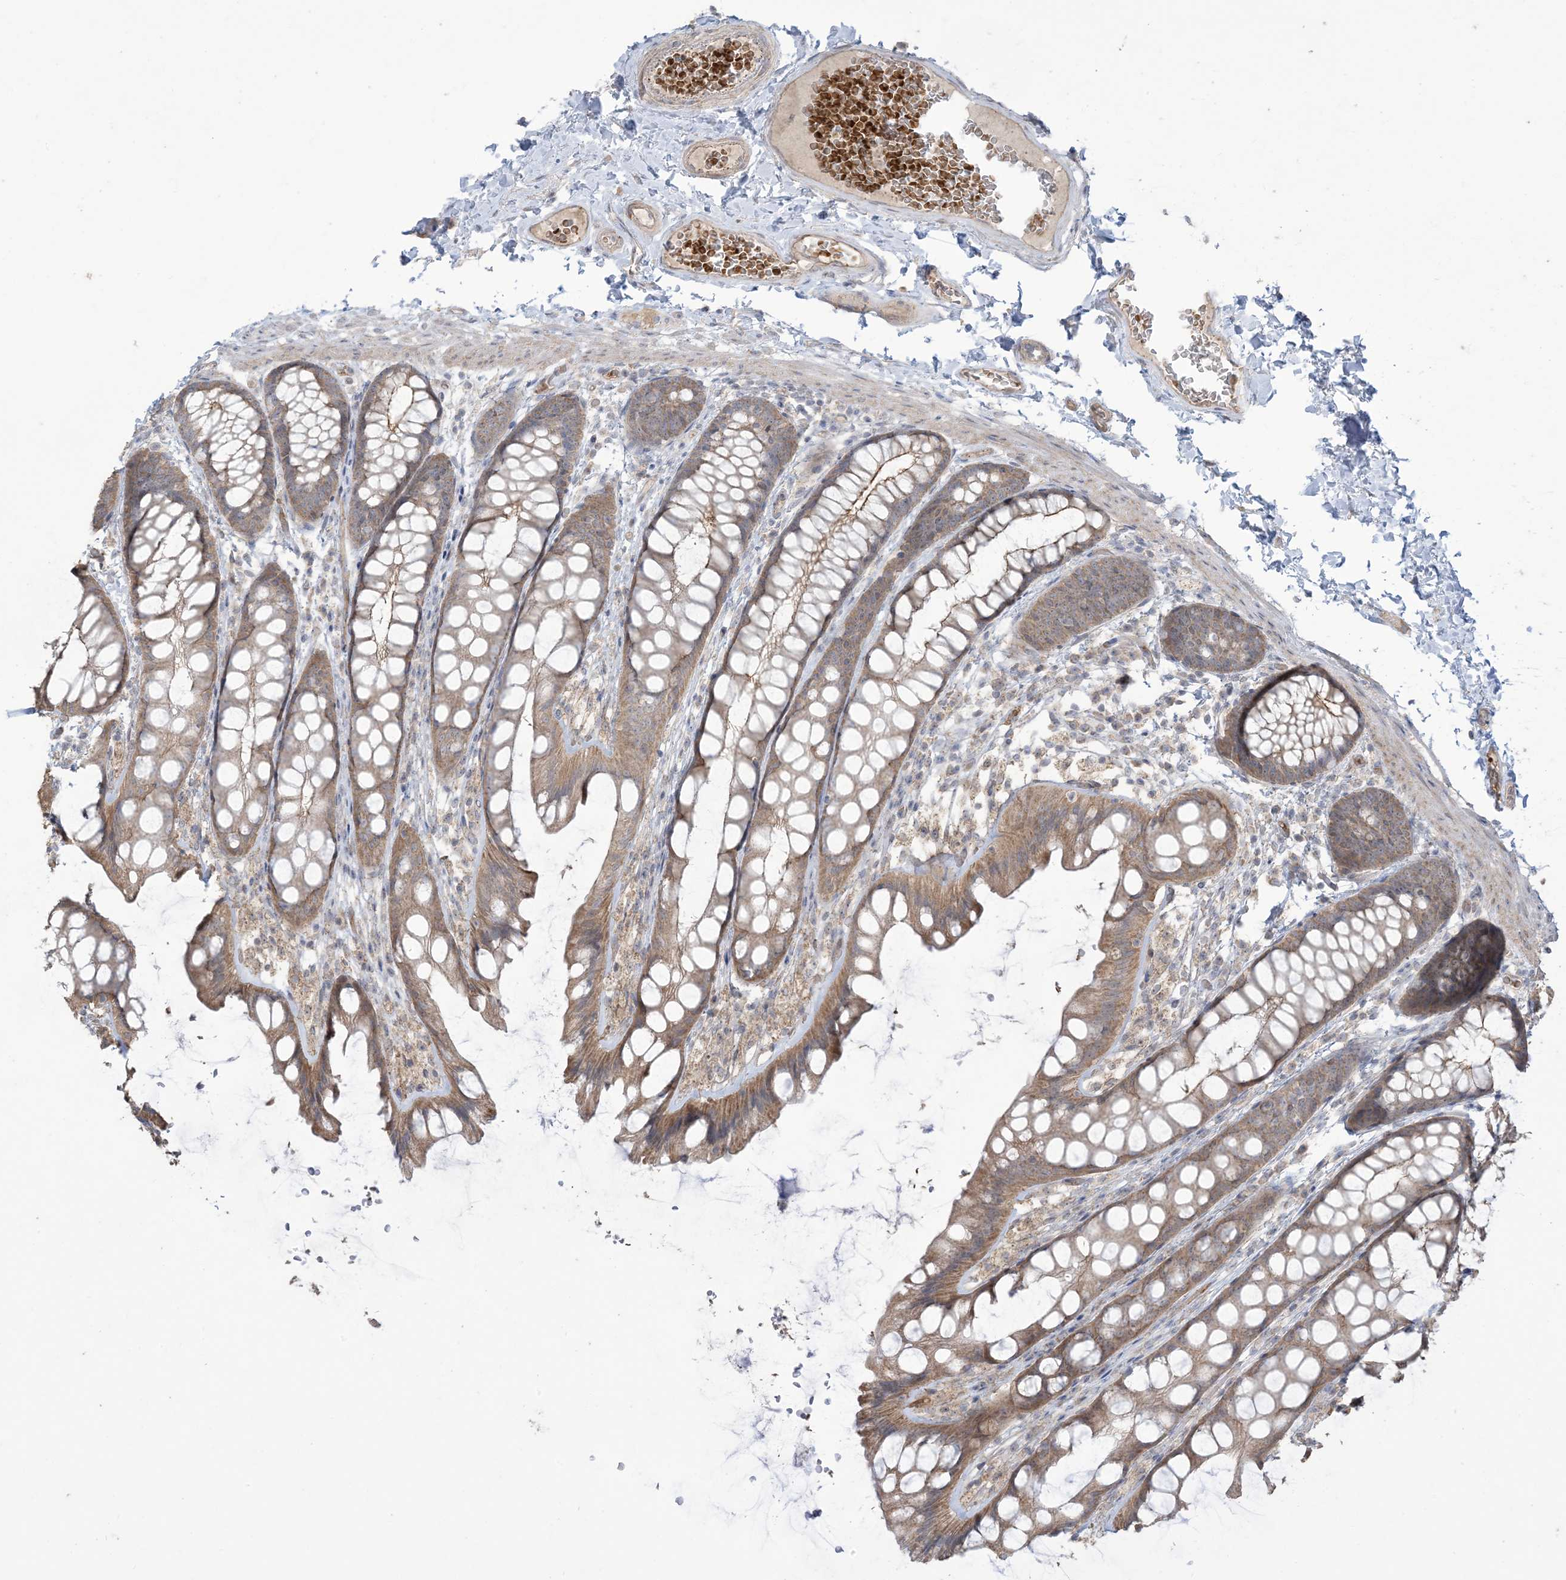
{"staining": {"intensity": "weak", "quantity": ">75%", "location": "cytoplasmic/membranous"}, "tissue": "colon", "cell_type": "Endothelial cells", "image_type": "normal", "snomed": [{"axis": "morphology", "description": "Normal tissue, NOS"}, {"axis": "topography", "description": "Colon"}], "caption": "Colon stained with DAB immunohistochemistry (IHC) displays low levels of weak cytoplasmic/membranous staining in about >75% of endothelial cells. (DAB (3,3'-diaminobenzidine) IHC with brightfield microscopy, high magnification).", "gene": "KLHL18", "patient": {"sex": "male", "age": 47}}